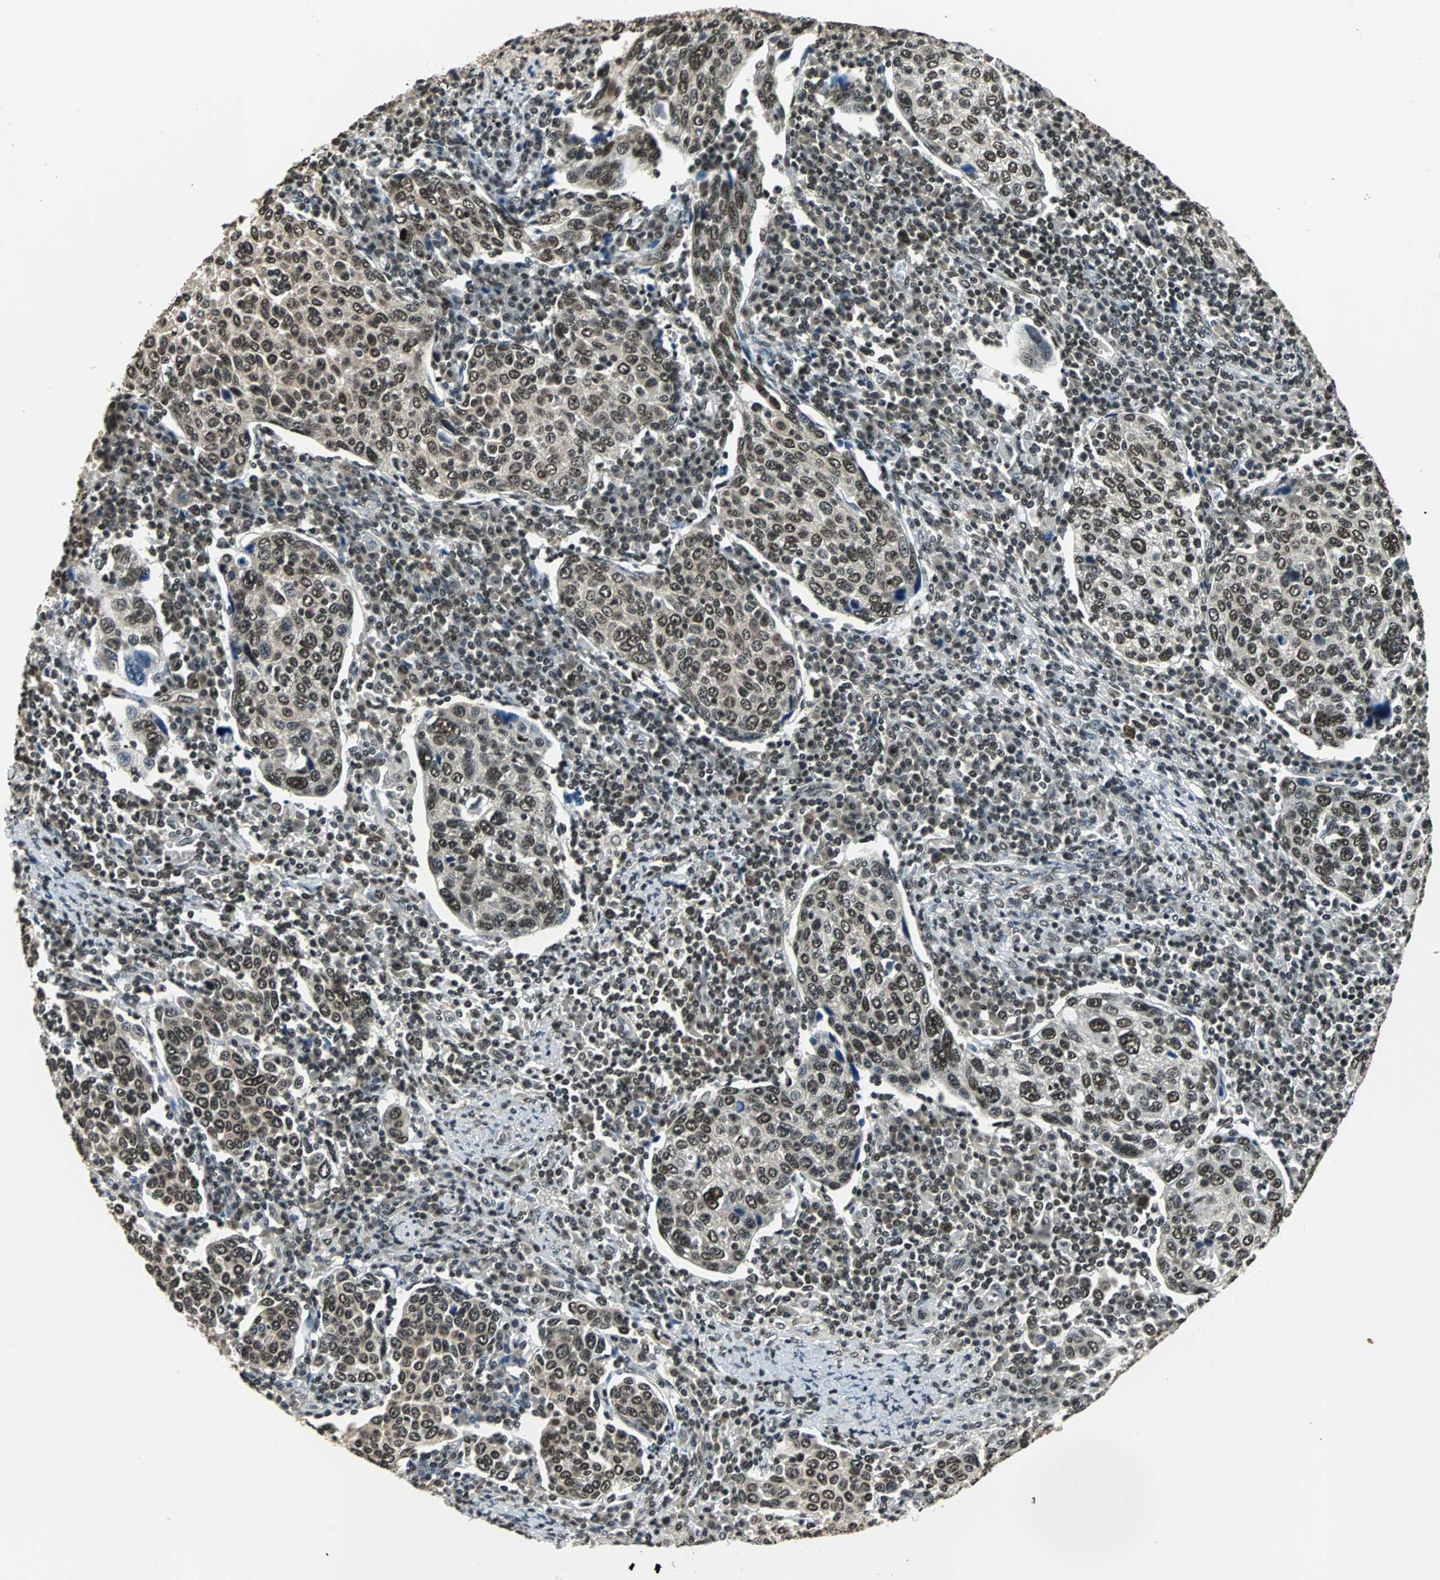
{"staining": {"intensity": "strong", "quantity": ">75%", "location": "cytoplasmic/membranous,nuclear"}, "tissue": "cervical cancer", "cell_type": "Tumor cells", "image_type": "cancer", "snomed": [{"axis": "morphology", "description": "Squamous cell carcinoma, NOS"}, {"axis": "topography", "description": "Cervix"}], "caption": "There is high levels of strong cytoplasmic/membranous and nuclear positivity in tumor cells of squamous cell carcinoma (cervical), as demonstrated by immunohistochemical staining (brown color).", "gene": "RBM14", "patient": {"sex": "female", "age": 40}}